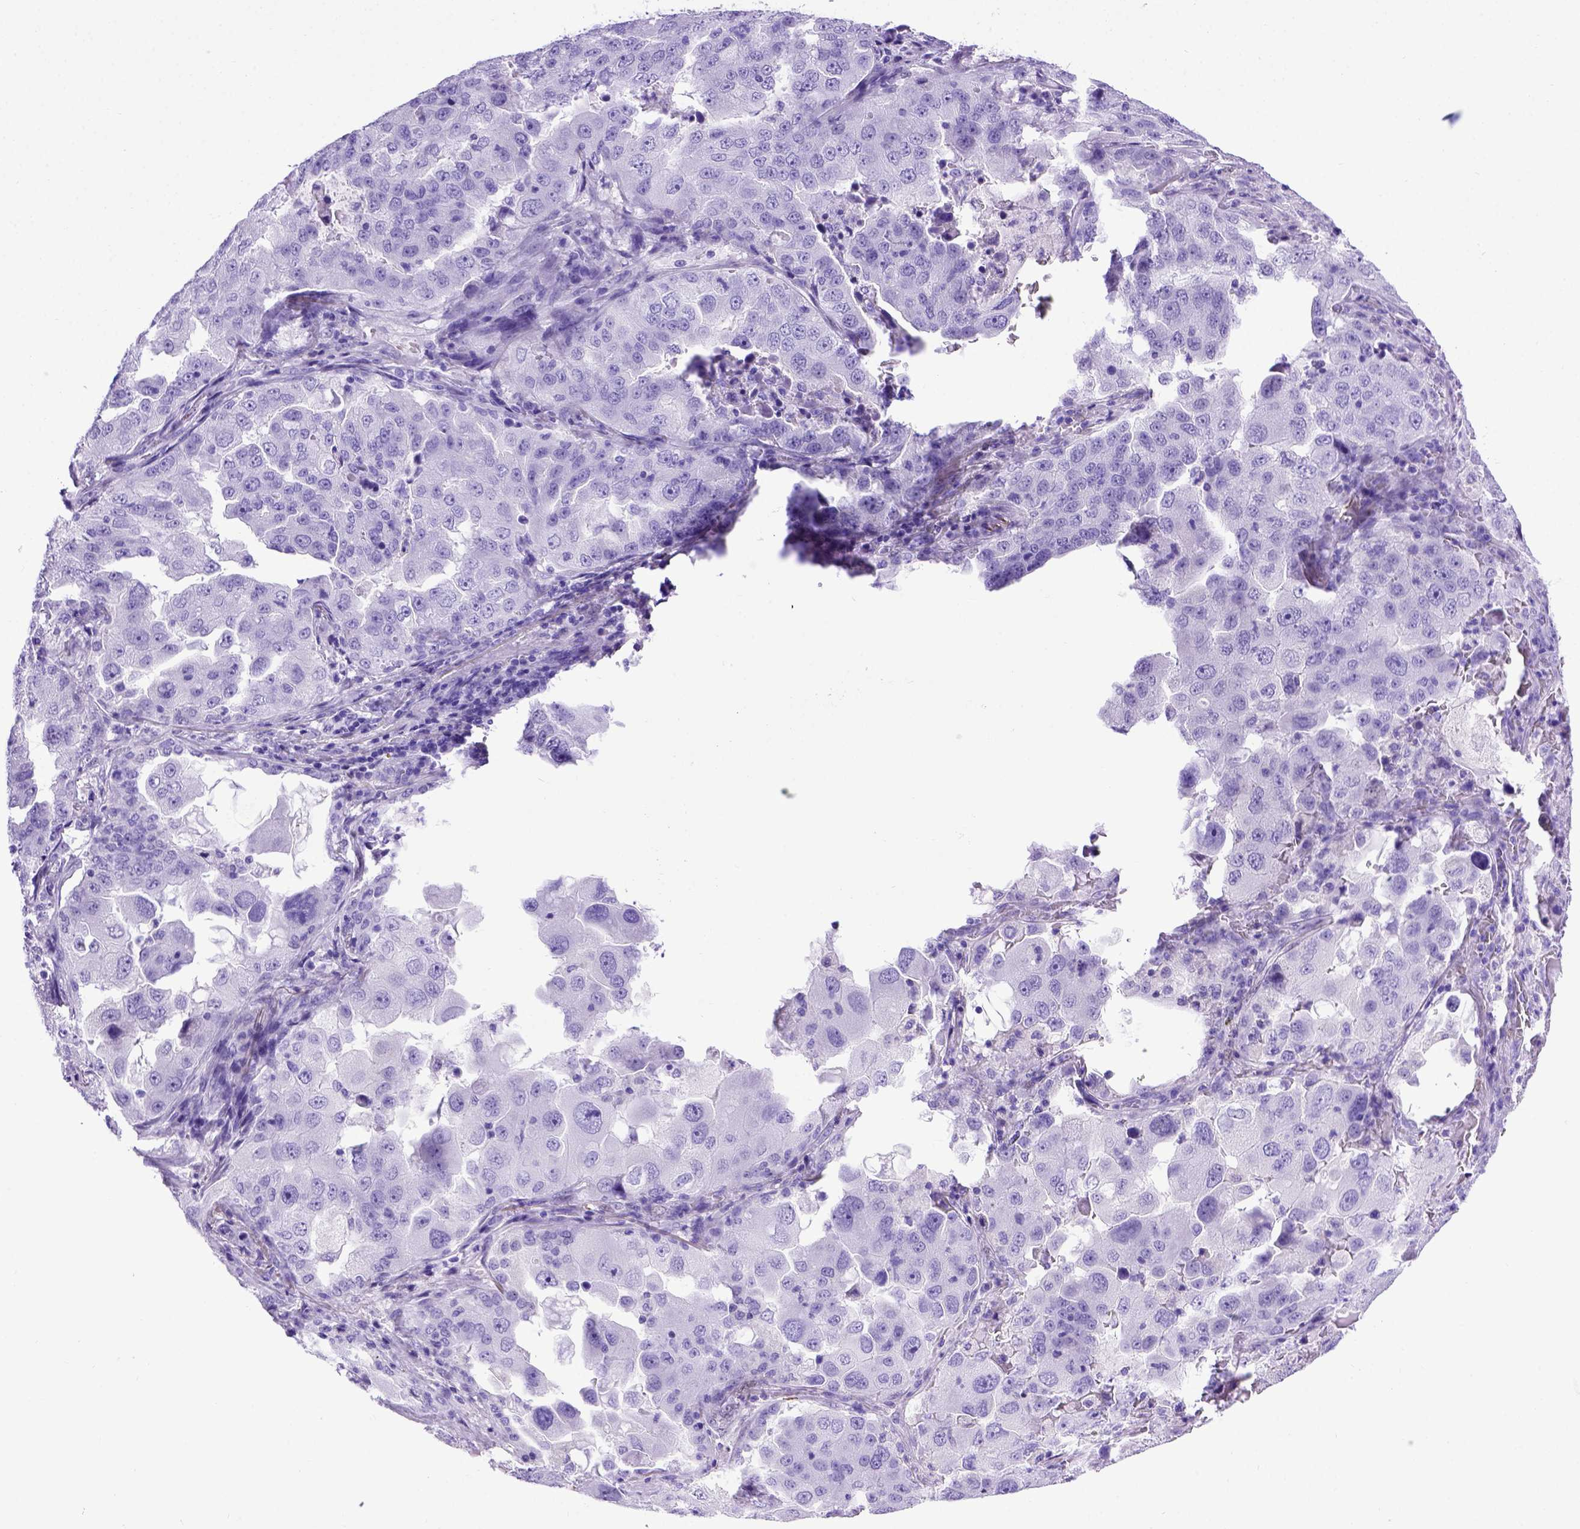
{"staining": {"intensity": "negative", "quantity": "none", "location": "none"}, "tissue": "lung cancer", "cell_type": "Tumor cells", "image_type": "cancer", "snomed": [{"axis": "morphology", "description": "Adenocarcinoma, NOS"}, {"axis": "topography", "description": "Lung"}], "caption": "Micrograph shows no protein positivity in tumor cells of adenocarcinoma (lung) tissue.", "gene": "MEOX2", "patient": {"sex": "female", "age": 61}}